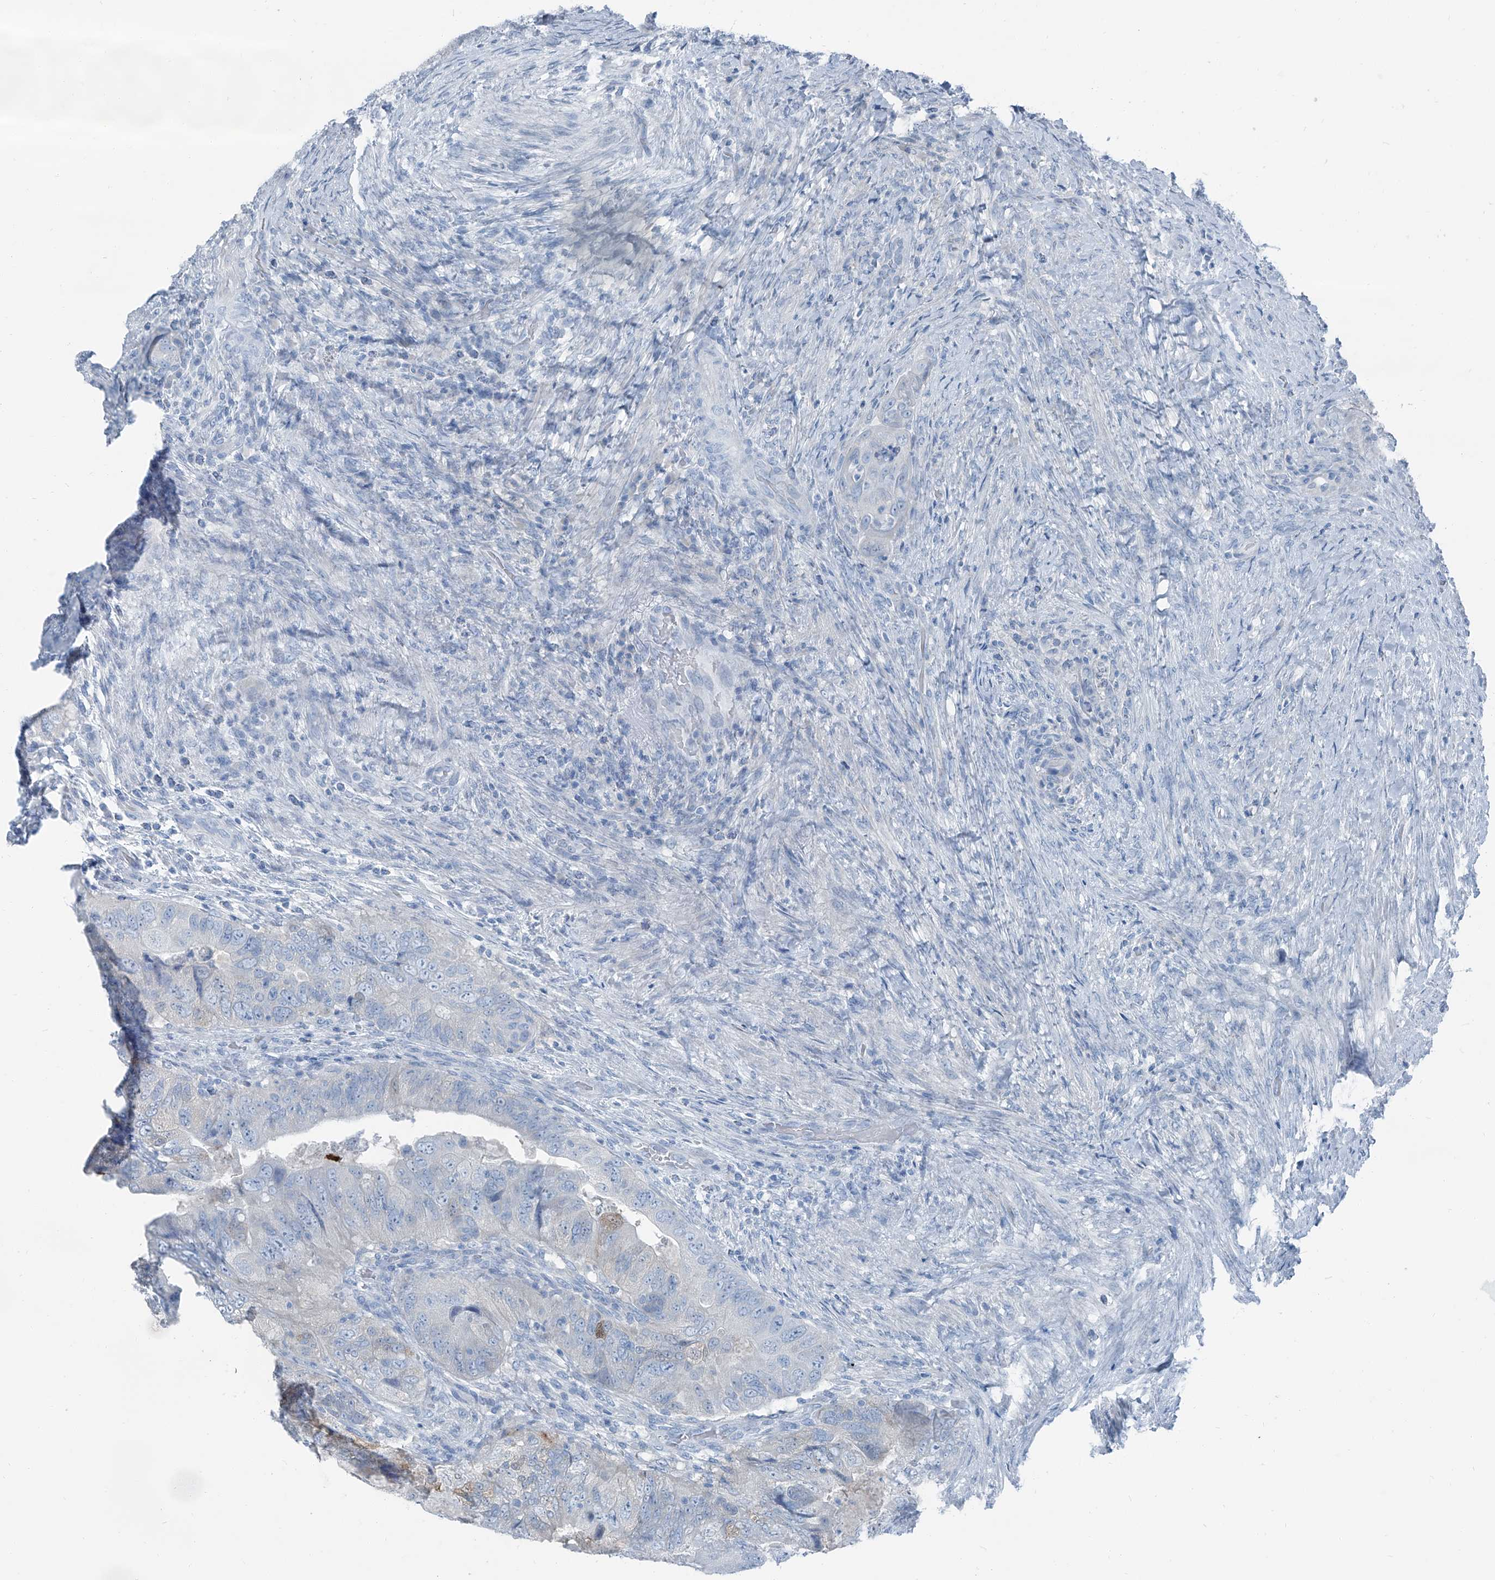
{"staining": {"intensity": "negative", "quantity": "none", "location": "none"}, "tissue": "colorectal cancer", "cell_type": "Tumor cells", "image_type": "cancer", "snomed": [{"axis": "morphology", "description": "Adenocarcinoma, NOS"}, {"axis": "topography", "description": "Rectum"}], "caption": "High power microscopy micrograph of an IHC image of colorectal adenocarcinoma, revealing no significant positivity in tumor cells.", "gene": "RGN", "patient": {"sex": "male", "age": 63}}